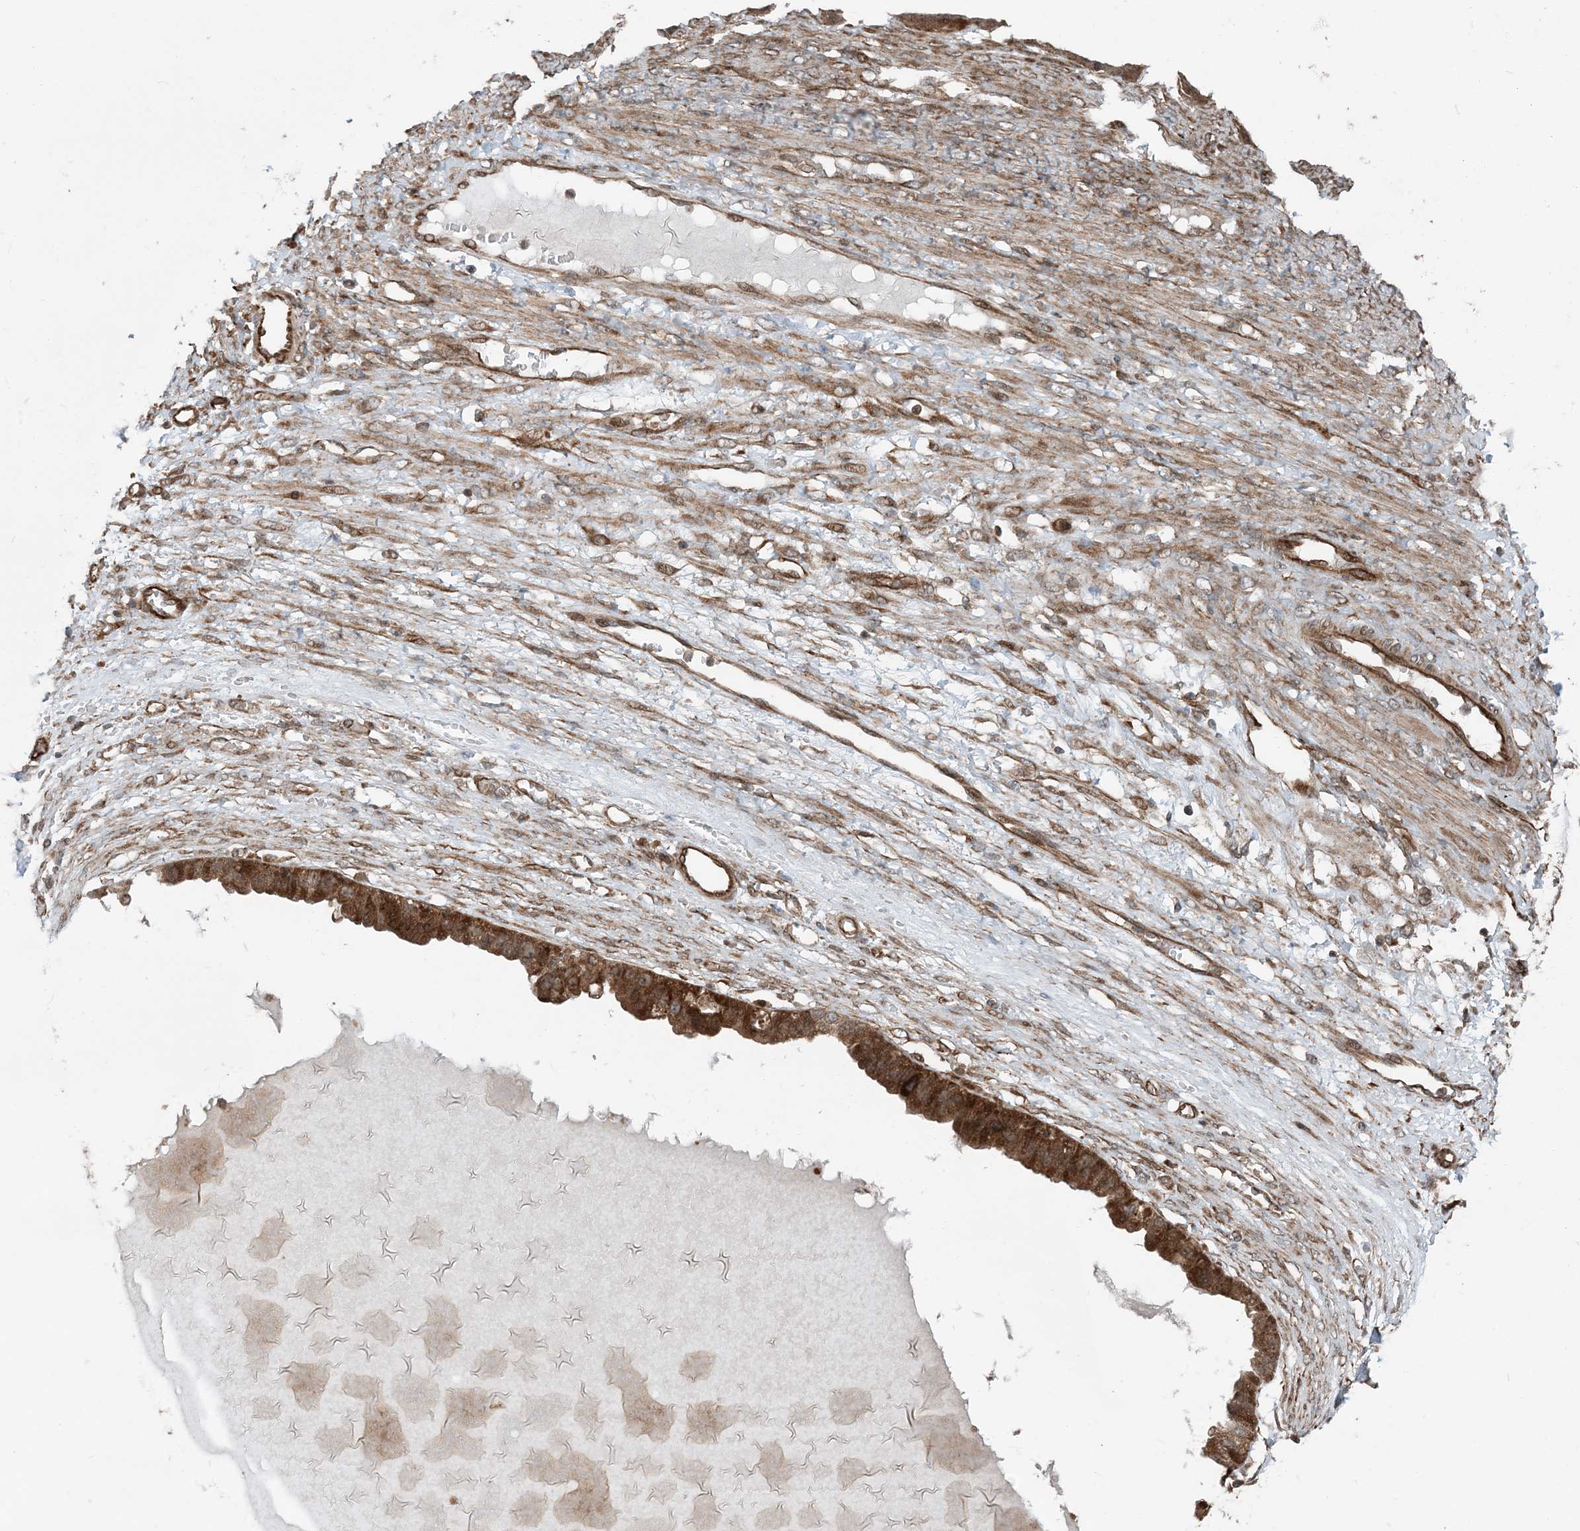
{"staining": {"intensity": "moderate", "quantity": ">75%", "location": "cytoplasmic/membranous"}, "tissue": "ovarian cancer", "cell_type": "Tumor cells", "image_type": "cancer", "snomed": [{"axis": "morphology", "description": "Cystadenocarcinoma, serous, NOS"}, {"axis": "topography", "description": "Ovary"}], "caption": "Protein expression by IHC shows moderate cytoplasmic/membranous positivity in about >75% of tumor cells in ovarian cancer. (Stains: DAB (3,3'-diaminobenzidine) in brown, nuclei in blue, Microscopy: brightfield microscopy at high magnification).", "gene": "EDEM2", "patient": {"sex": "female", "age": 58}}